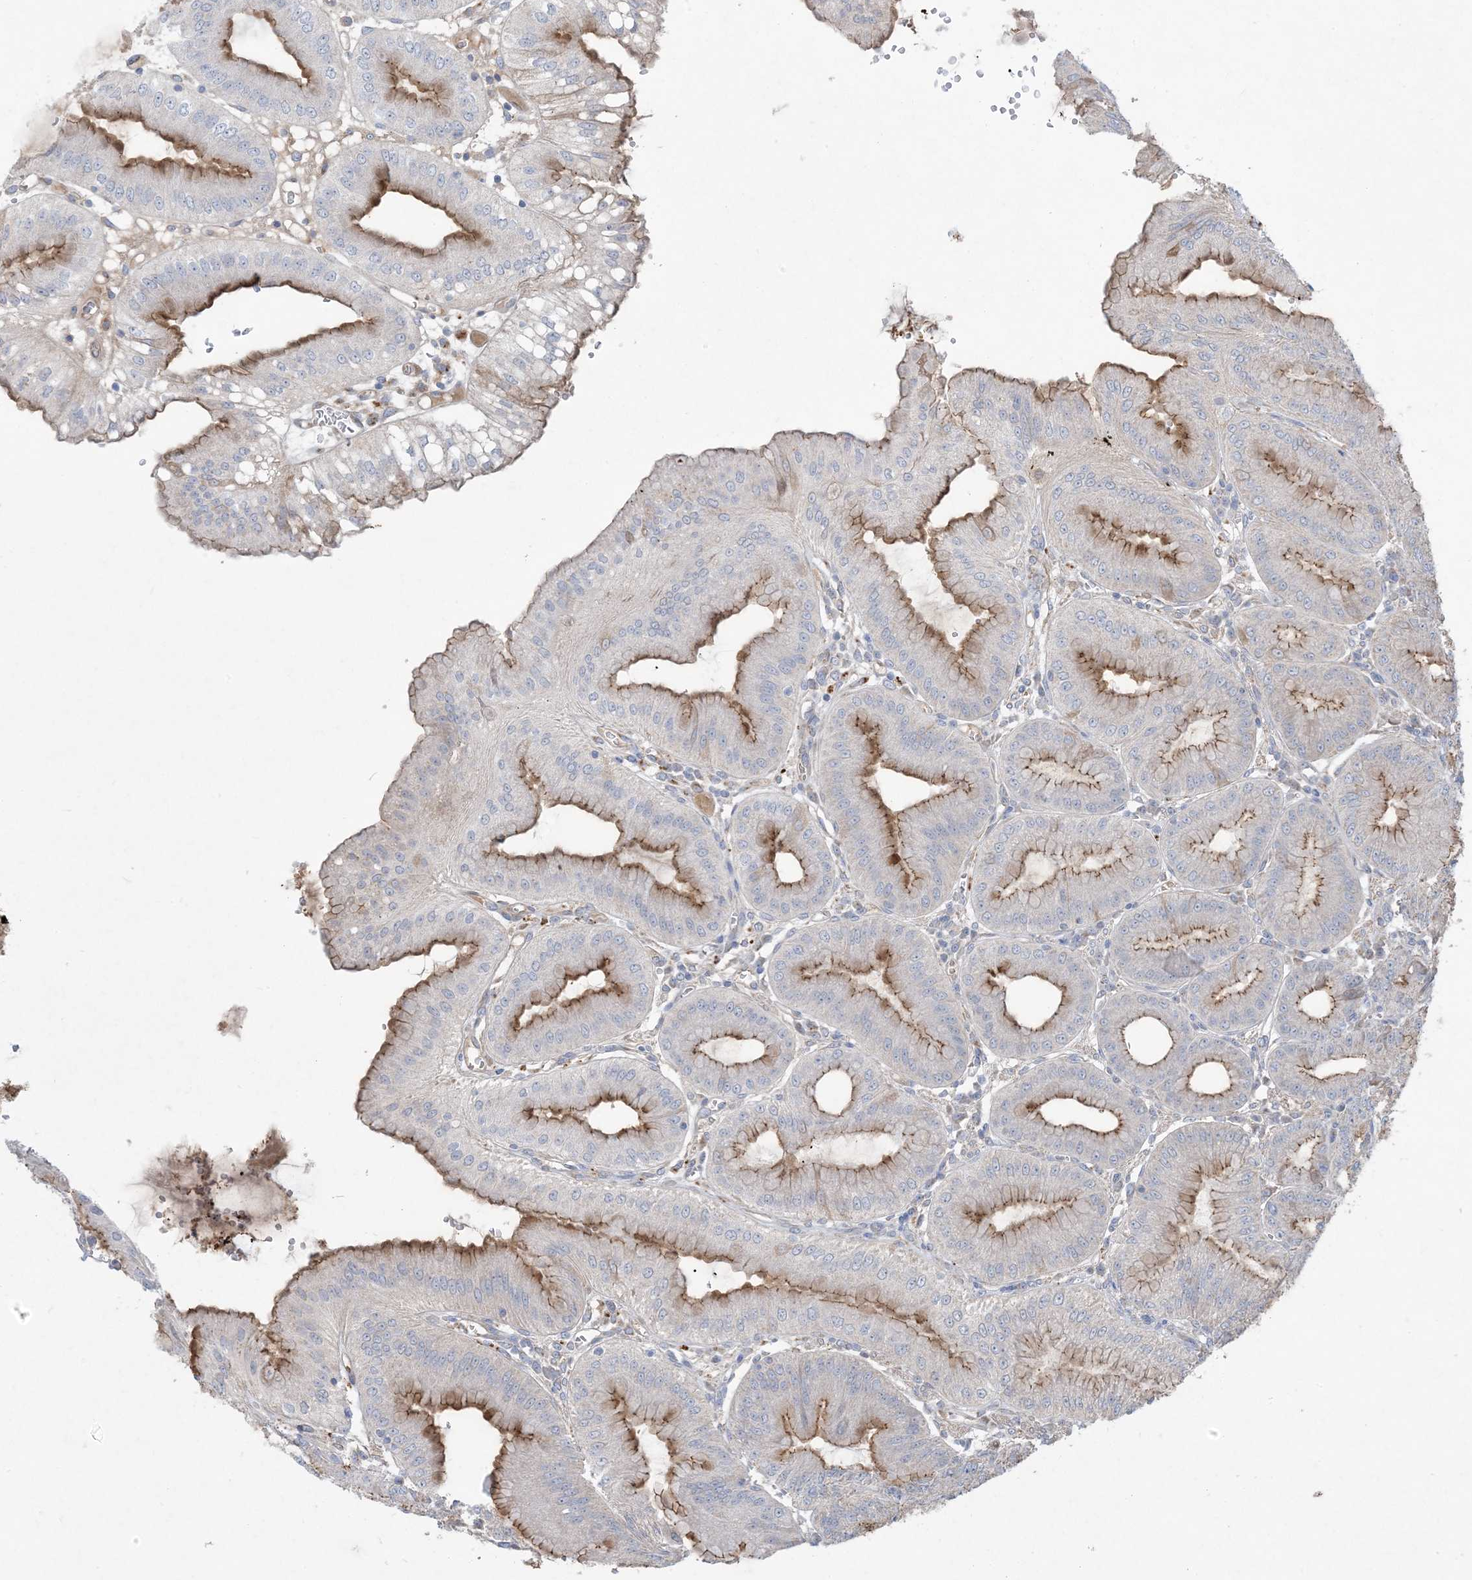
{"staining": {"intensity": "moderate", "quantity": "25%-75%", "location": "cytoplasmic/membranous"}, "tissue": "stomach", "cell_type": "Glandular cells", "image_type": "normal", "snomed": [{"axis": "morphology", "description": "Normal tissue, NOS"}, {"axis": "topography", "description": "Stomach, lower"}], "caption": "This photomicrograph demonstrates unremarkable stomach stained with immunohistochemistry (IHC) to label a protein in brown. The cytoplasmic/membranous of glandular cells show moderate positivity for the protein. Nuclei are counter-stained blue.", "gene": "MASP2", "patient": {"sex": "male", "age": 71}}